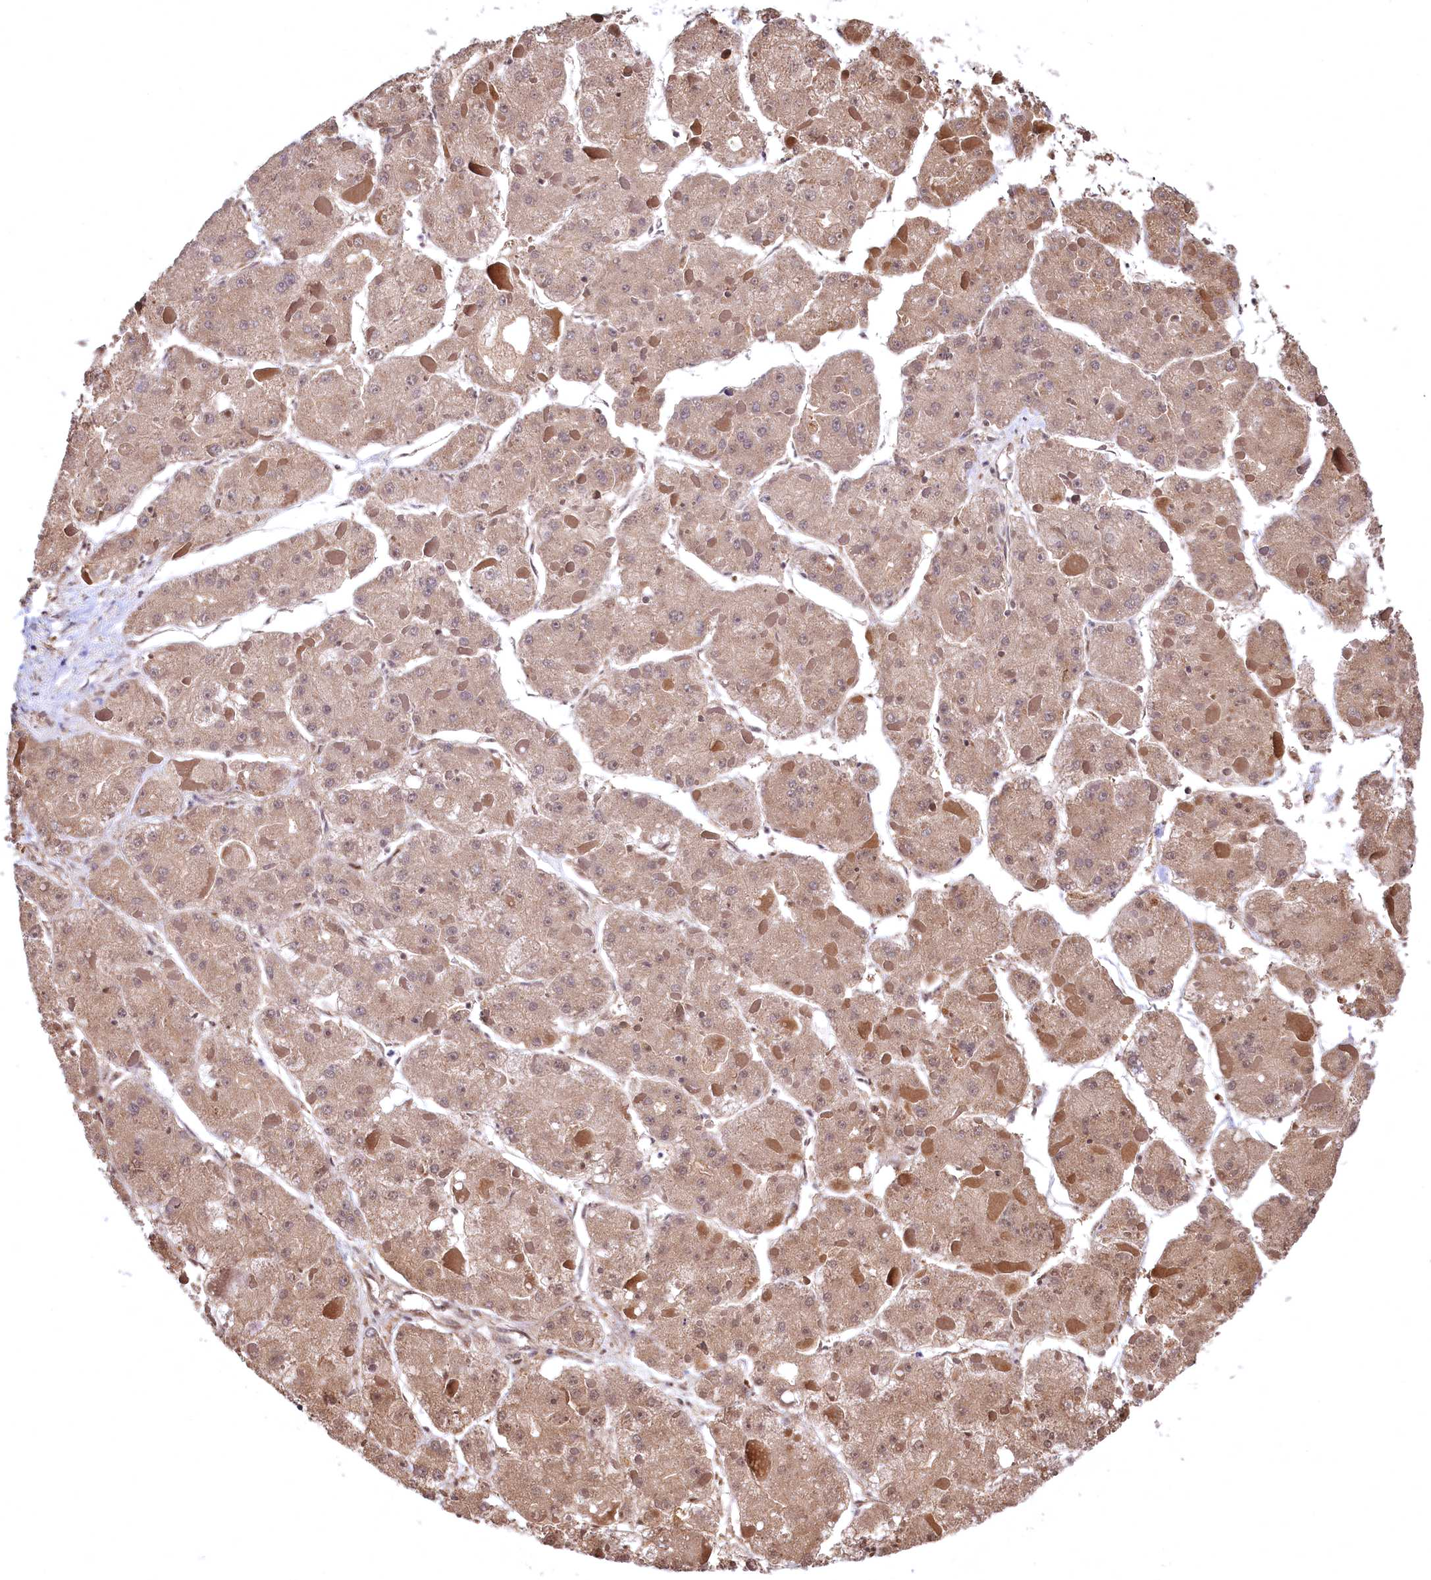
{"staining": {"intensity": "weak", "quantity": "25%-75%", "location": "cytoplasmic/membranous"}, "tissue": "liver cancer", "cell_type": "Tumor cells", "image_type": "cancer", "snomed": [{"axis": "morphology", "description": "Carcinoma, Hepatocellular, NOS"}, {"axis": "topography", "description": "Liver"}], "caption": "About 25%-75% of tumor cells in liver cancer (hepatocellular carcinoma) display weak cytoplasmic/membranous protein expression as visualized by brown immunohistochemical staining.", "gene": "C11orf54", "patient": {"sex": "female", "age": 73}}